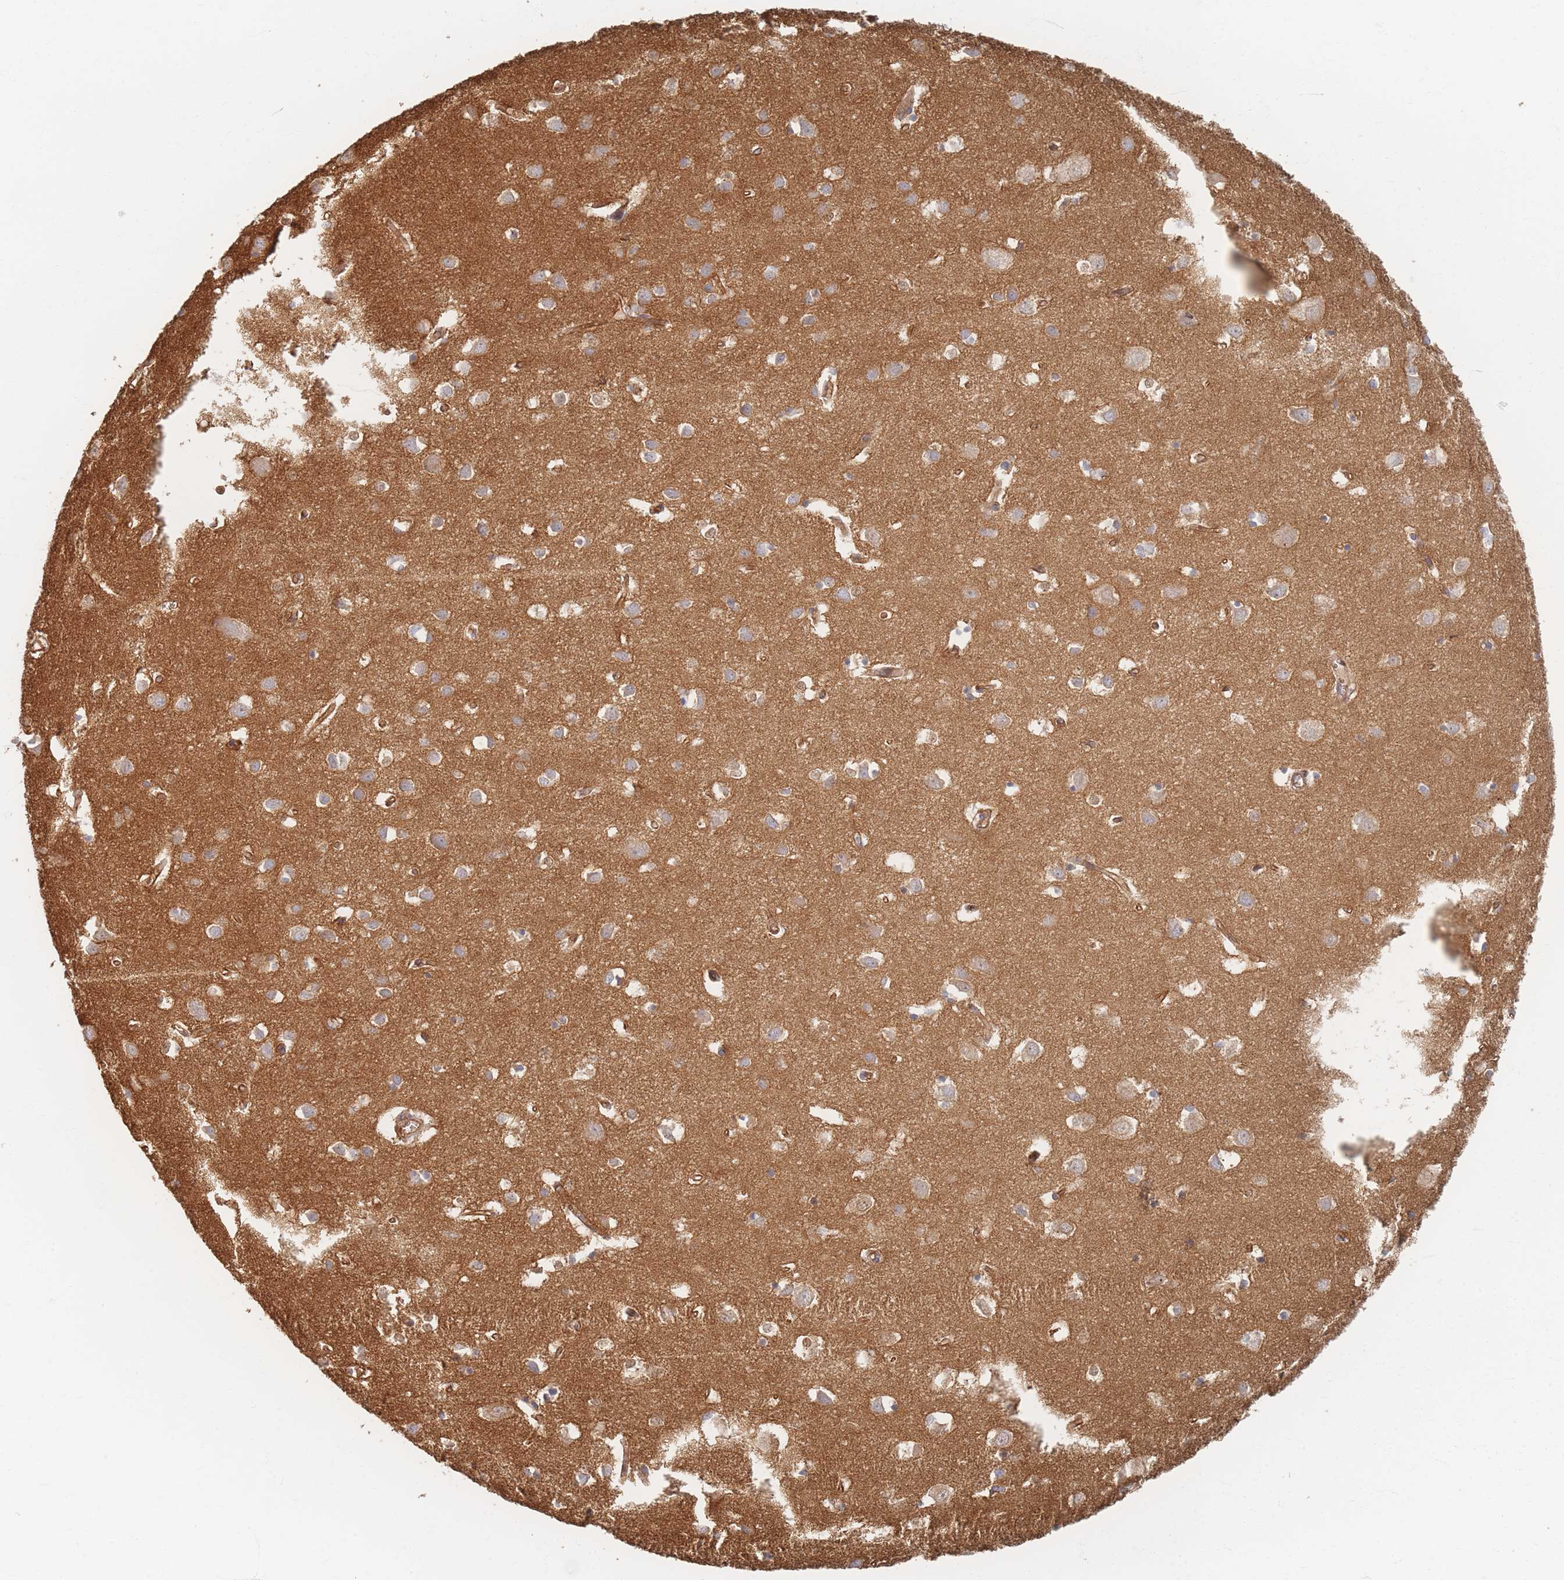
{"staining": {"intensity": "moderate", "quantity": ">75%", "location": "cytoplasmic/membranous"}, "tissue": "cerebral cortex", "cell_type": "Endothelial cells", "image_type": "normal", "snomed": [{"axis": "morphology", "description": "Normal tissue, NOS"}, {"axis": "topography", "description": "Cerebral cortex"}], "caption": "Immunohistochemical staining of benign human cerebral cortex exhibits moderate cytoplasmic/membranous protein staining in approximately >75% of endothelial cells. The protein of interest is shown in brown color, while the nuclei are stained blue.", "gene": "GNB1", "patient": {"sex": "female", "age": 64}}